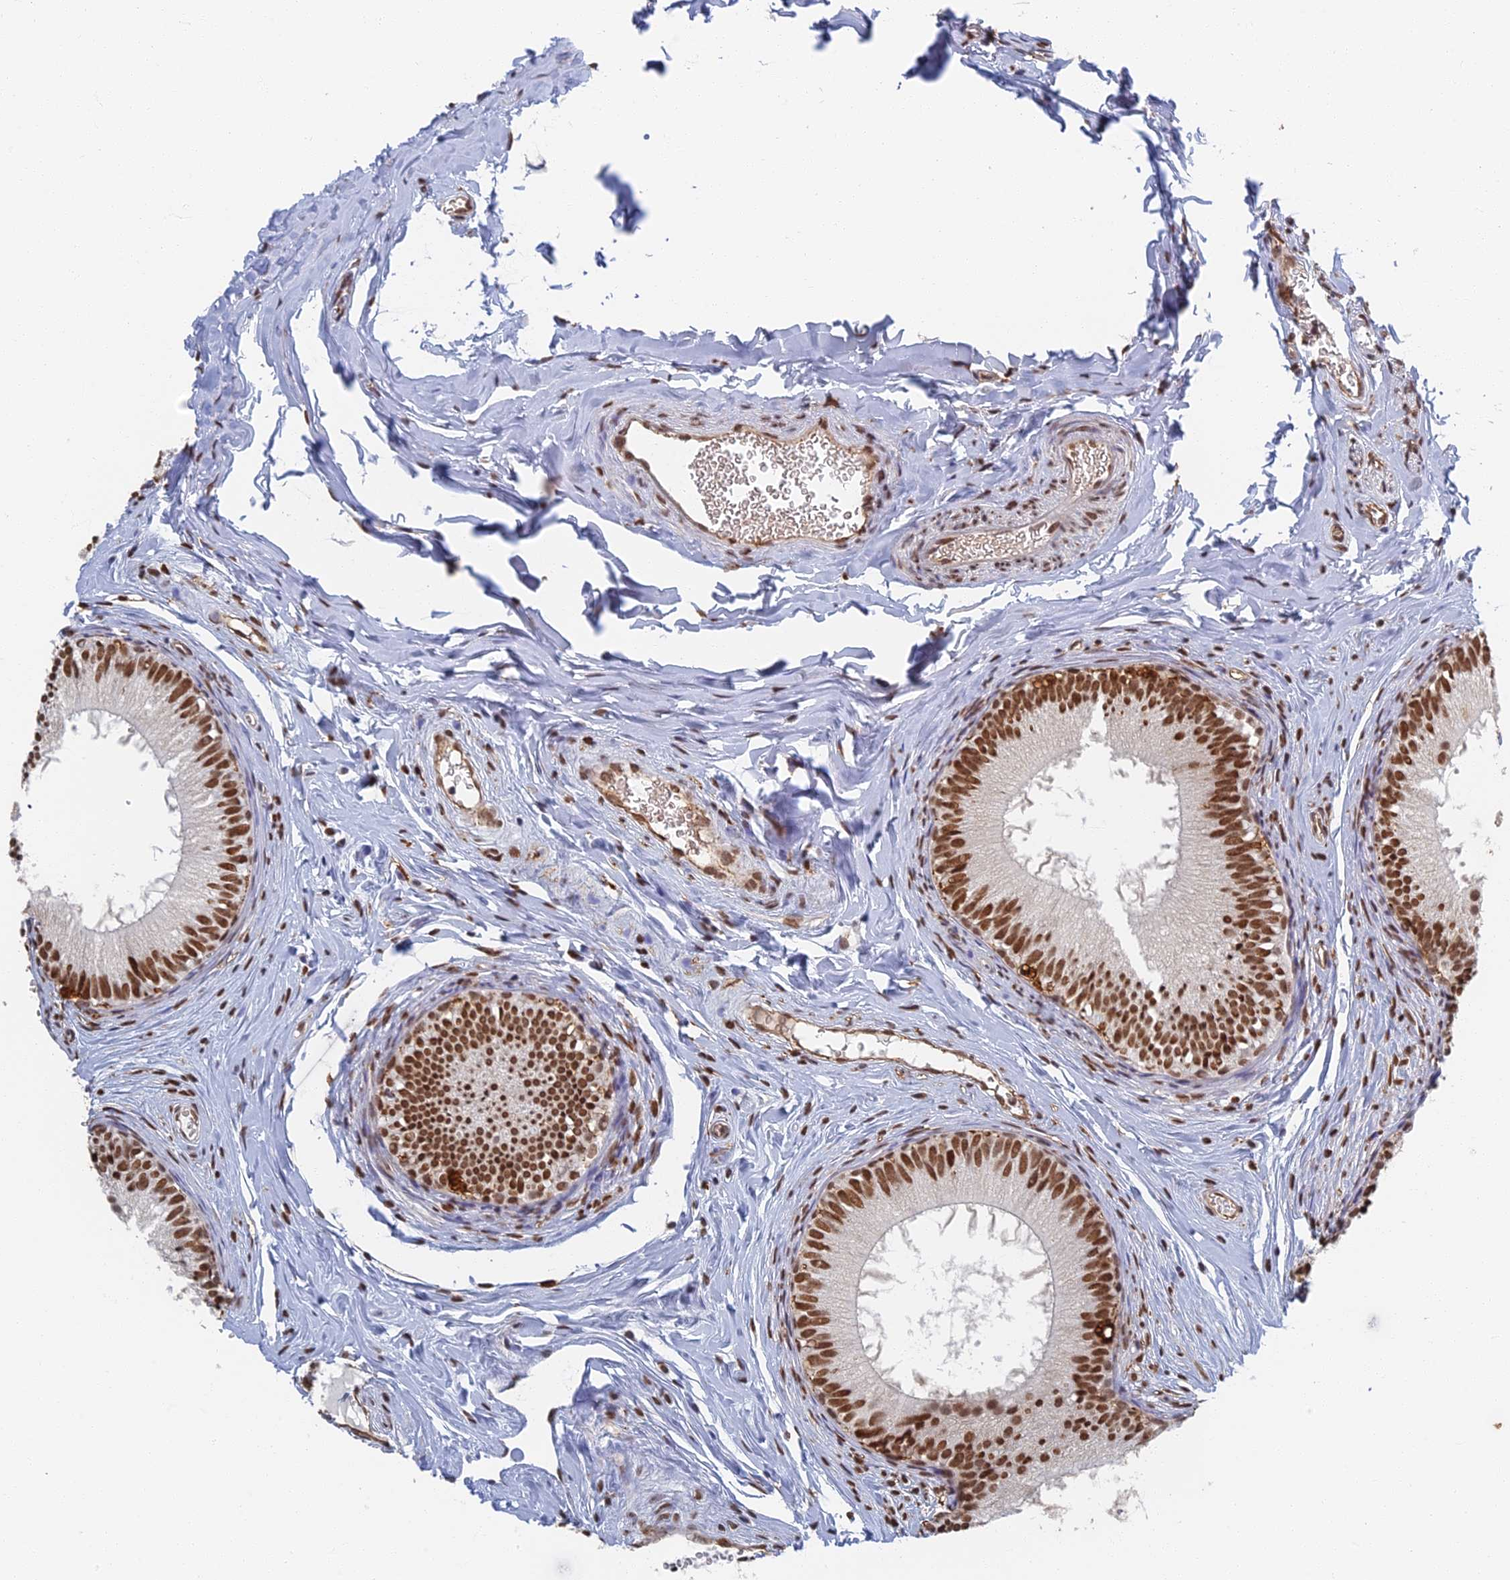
{"staining": {"intensity": "strong", "quantity": ">75%", "location": "cytoplasmic/membranous,nuclear"}, "tissue": "epididymis", "cell_type": "Glandular cells", "image_type": "normal", "snomed": [{"axis": "morphology", "description": "Normal tissue, NOS"}, {"axis": "topography", "description": "Epididymis"}], "caption": "Brown immunohistochemical staining in unremarkable epididymis reveals strong cytoplasmic/membranous,nuclear staining in about >75% of glandular cells. (DAB = brown stain, brightfield microscopy at high magnification).", "gene": "GPATCH1", "patient": {"sex": "male", "age": 34}}